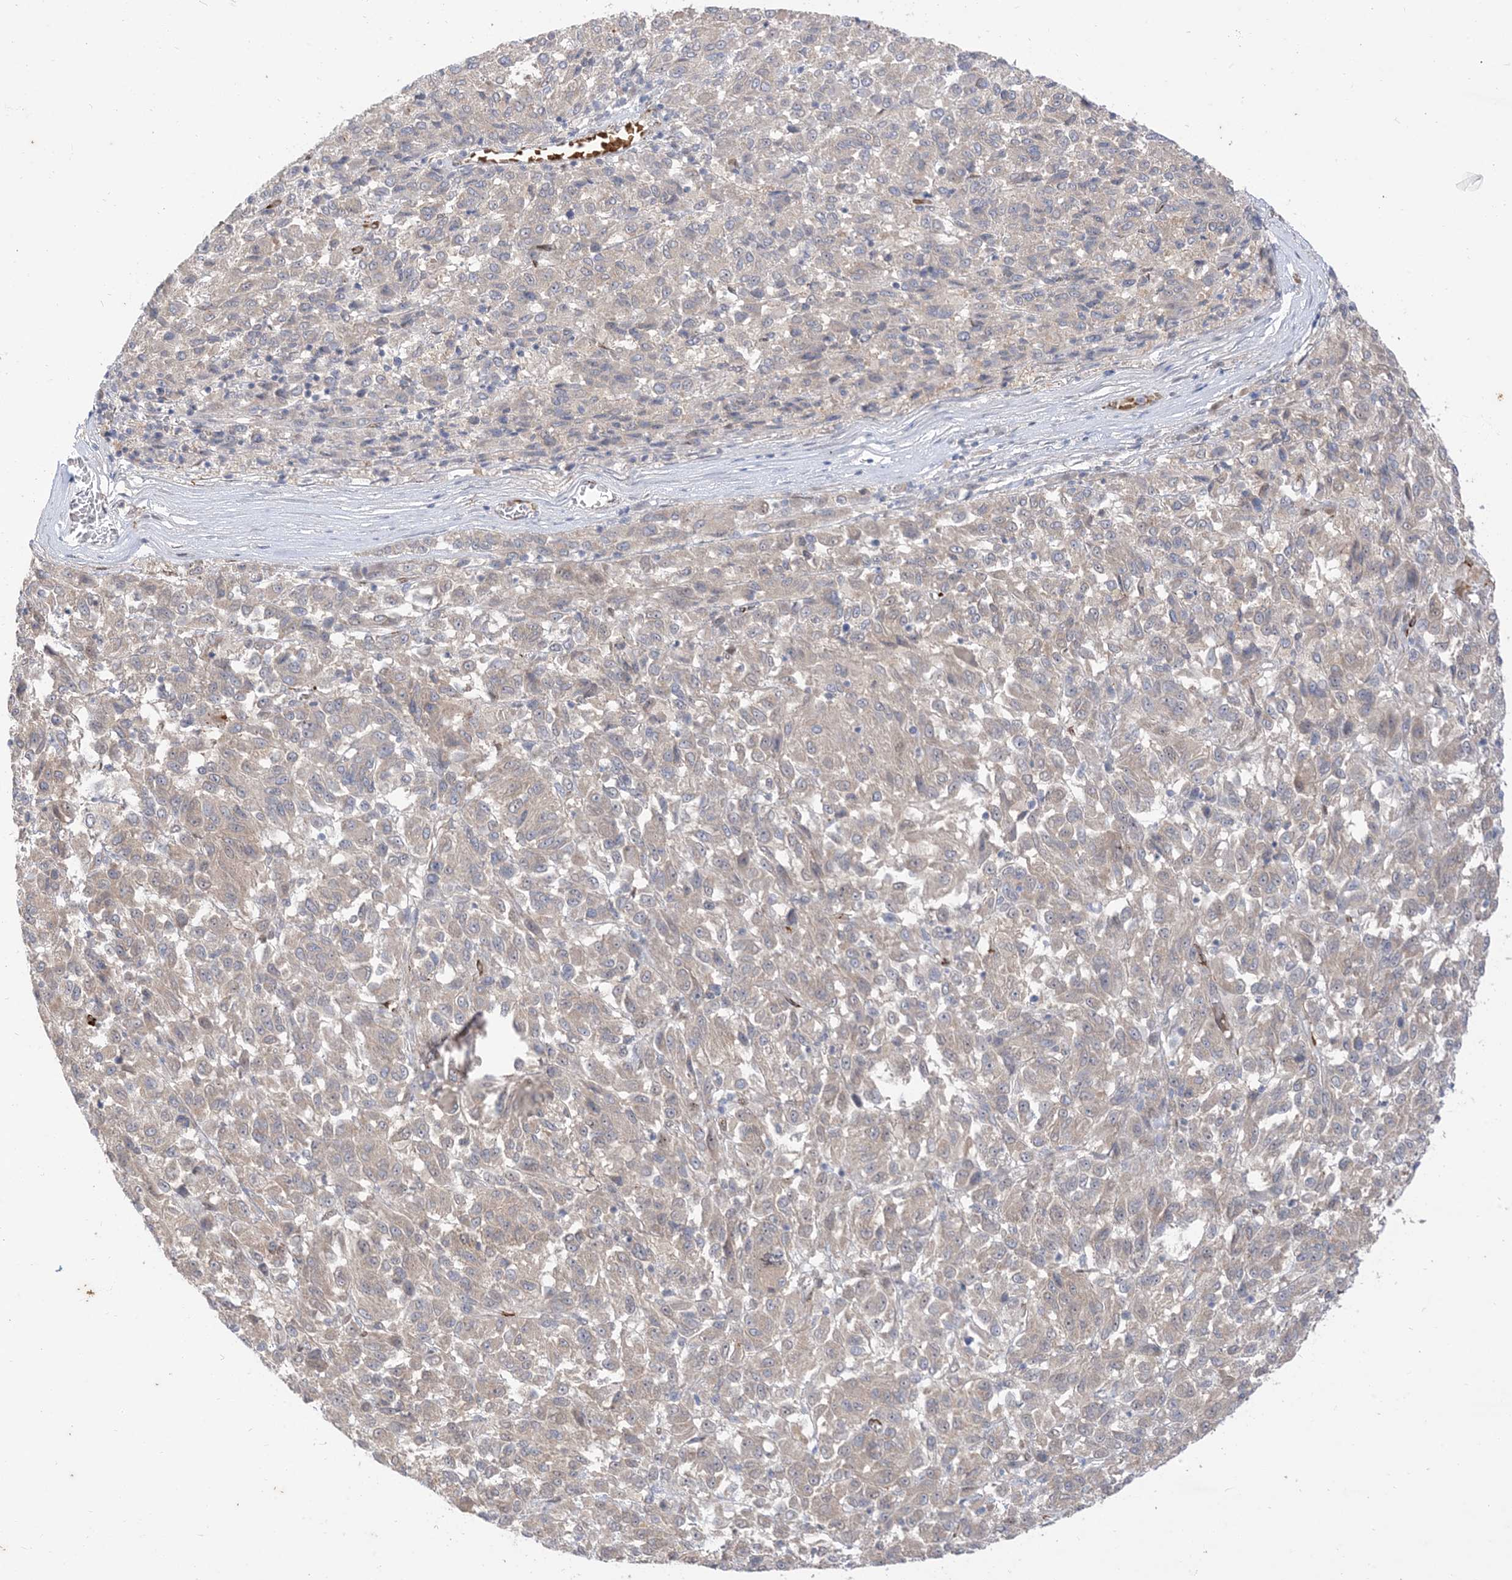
{"staining": {"intensity": "weak", "quantity": "<25%", "location": "cytoplasmic/membranous"}, "tissue": "melanoma", "cell_type": "Tumor cells", "image_type": "cancer", "snomed": [{"axis": "morphology", "description": "Malignant melanoma, Metastatic site"}, {"axis": "topography", "description": "Lung"}], "caption": "Tumor cells show no significant protein staining in melanoma.", "gene": "RIN1", "patient": {"sex": "male", "age": 64}}